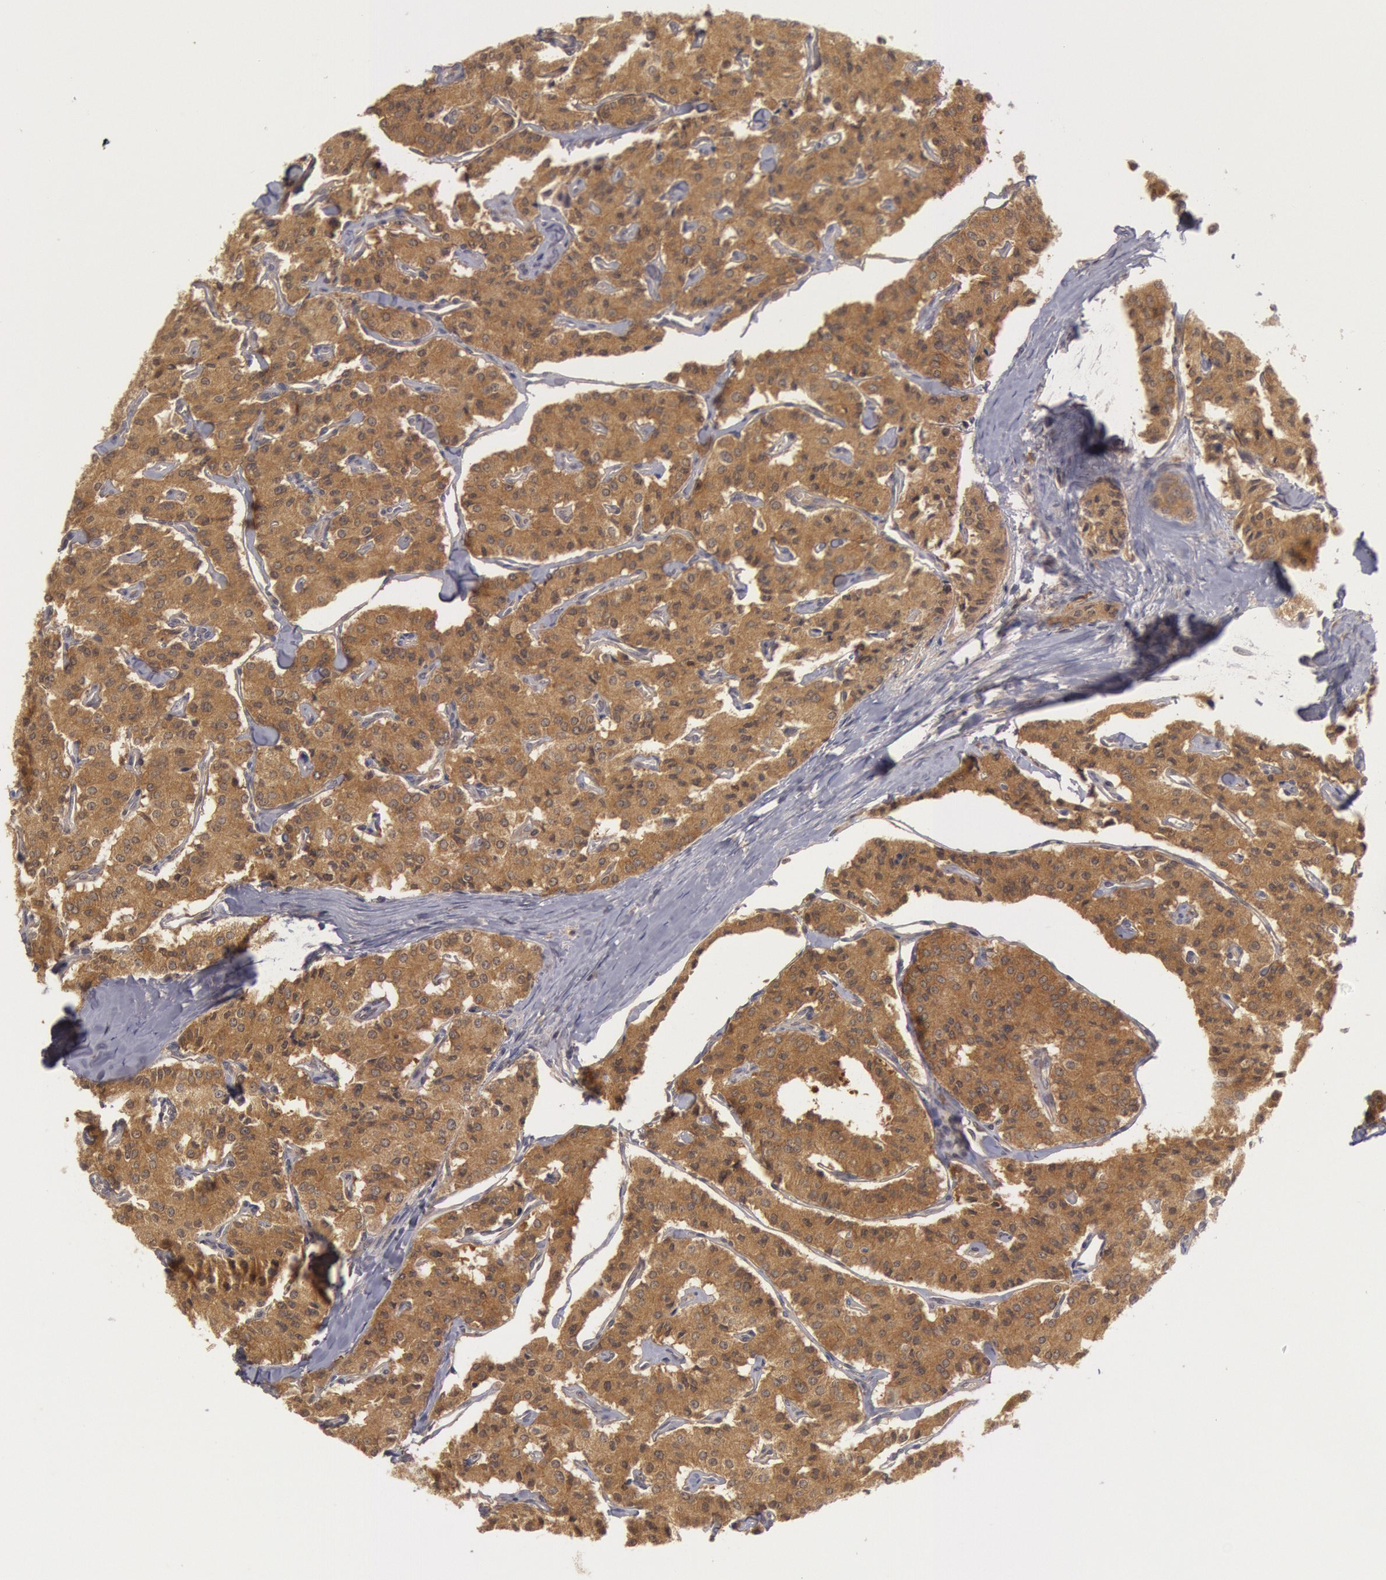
{"staining": {"intensity": "moderate", "quantity": ">75%", "location": "cytoplasmic/membranous"}, "tissue": "carcinoid", "cell_type": "Tumor cells", "image_type": "cancer", "snomed": [{"axis": "morphology", "description": "Carcinoid, malignant, NOS"}, {"axis": "topography", "description": "Bronchus"}], "caption": "Immunohistochemical staining of carcinoid exhibits medium levels of moderate cytoplasmic/membranous positivity in approximately >75% of tumor cells.", "gene": "BRAF", "patient": {"sex": "male", "age": 55}}